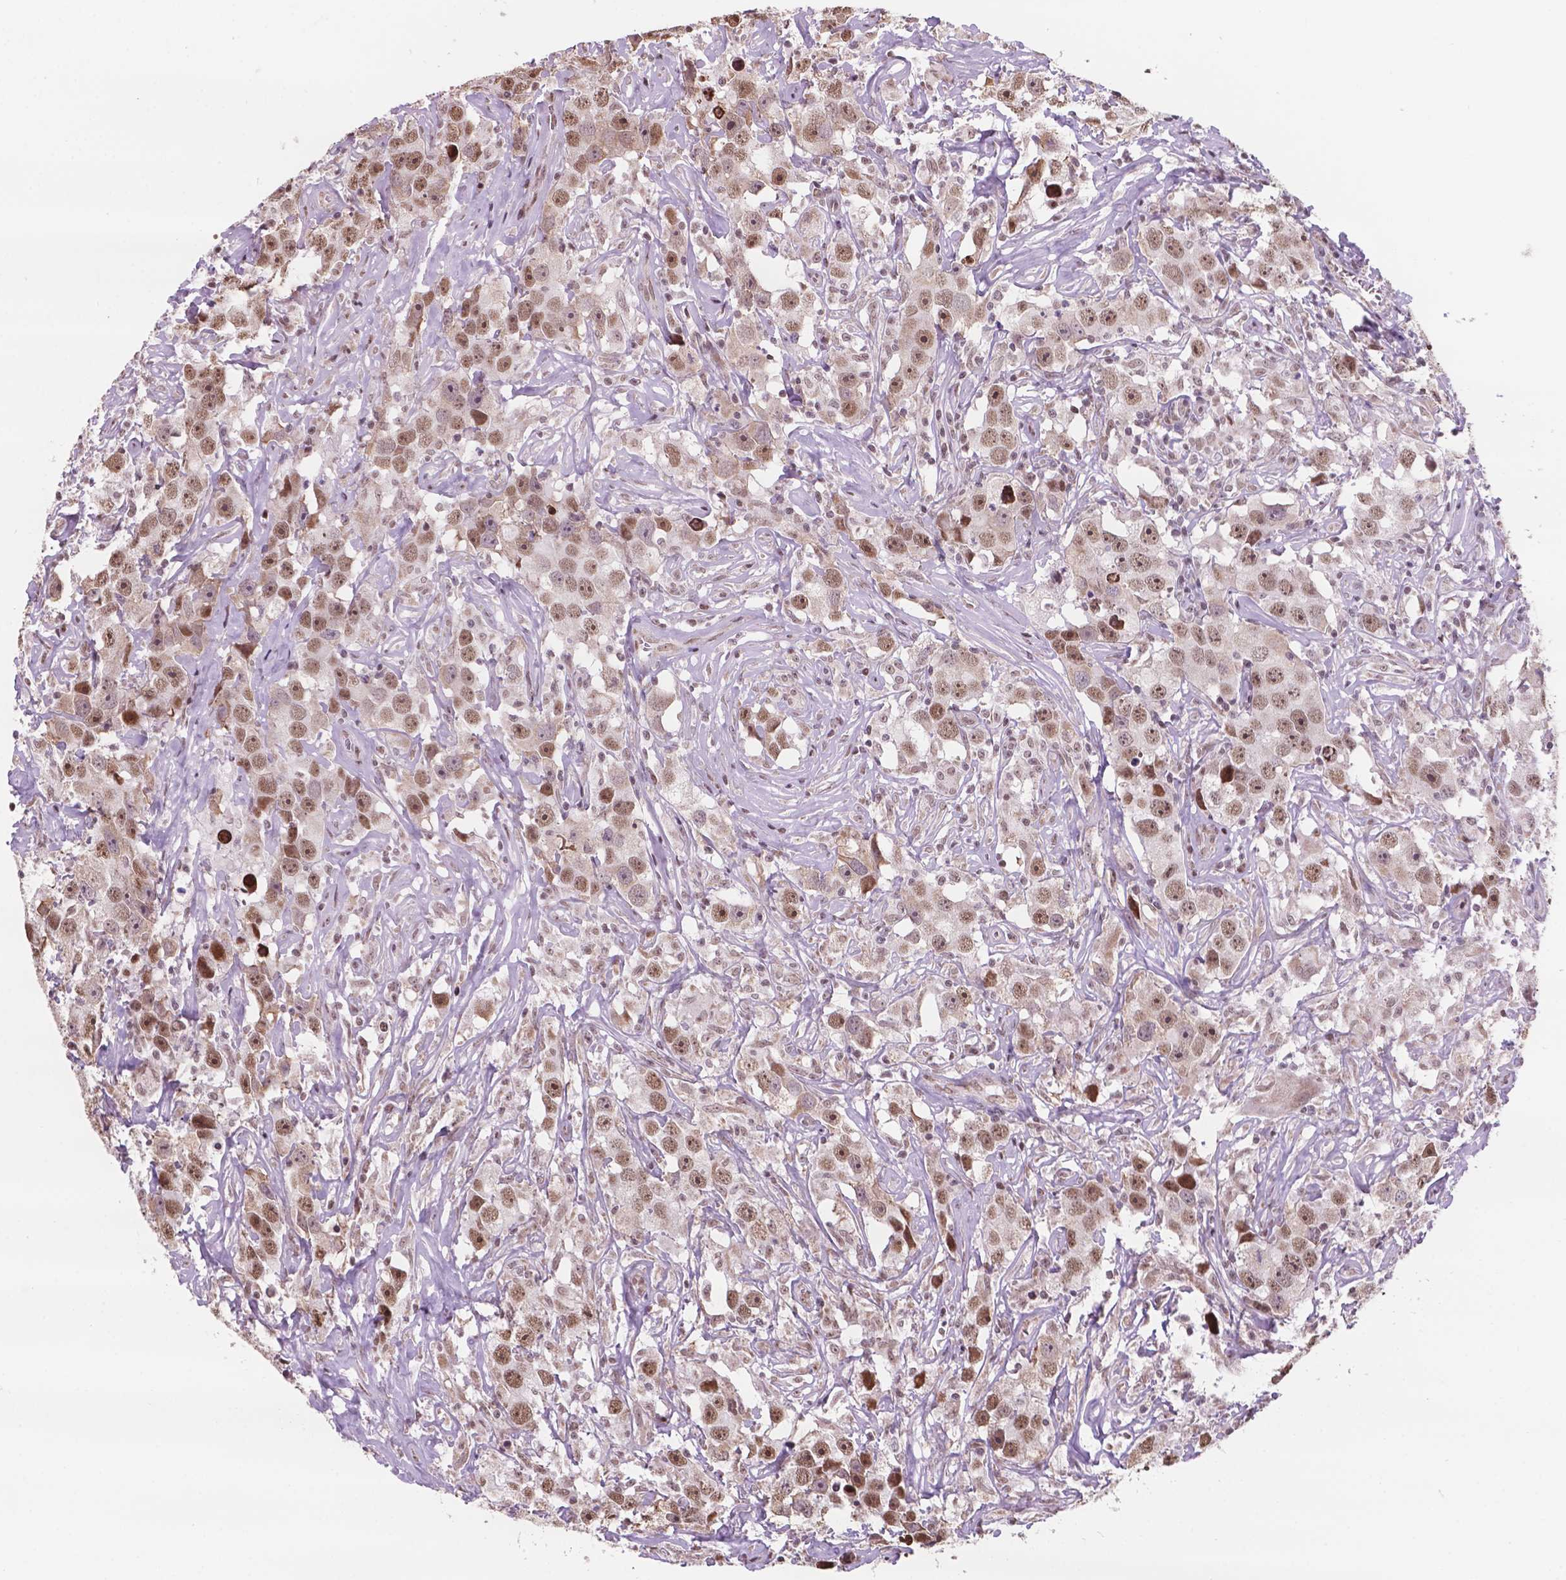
{"staining": {"intensity": "moderate", "quantity": ">75%", "location": "nuclear"}, "tissue": "testis cancer", "cell_type": "Tumor cells", "image_type": "cancer", "snomed": [{"axis": "morphology", "description": "Seminoma, NOS"}, {"axis": "topography", "description": "Testis"}], "caption": "A brown stain shows moderate nuclear staining of a protein in human testis seminoma tumor cells. (DAB (3,3'-diaminobenzidine) IHC with brightfield microscopy, high magnification).", "gene": "NDUFA10", "patient": {"sex": "male", "age": 49}}